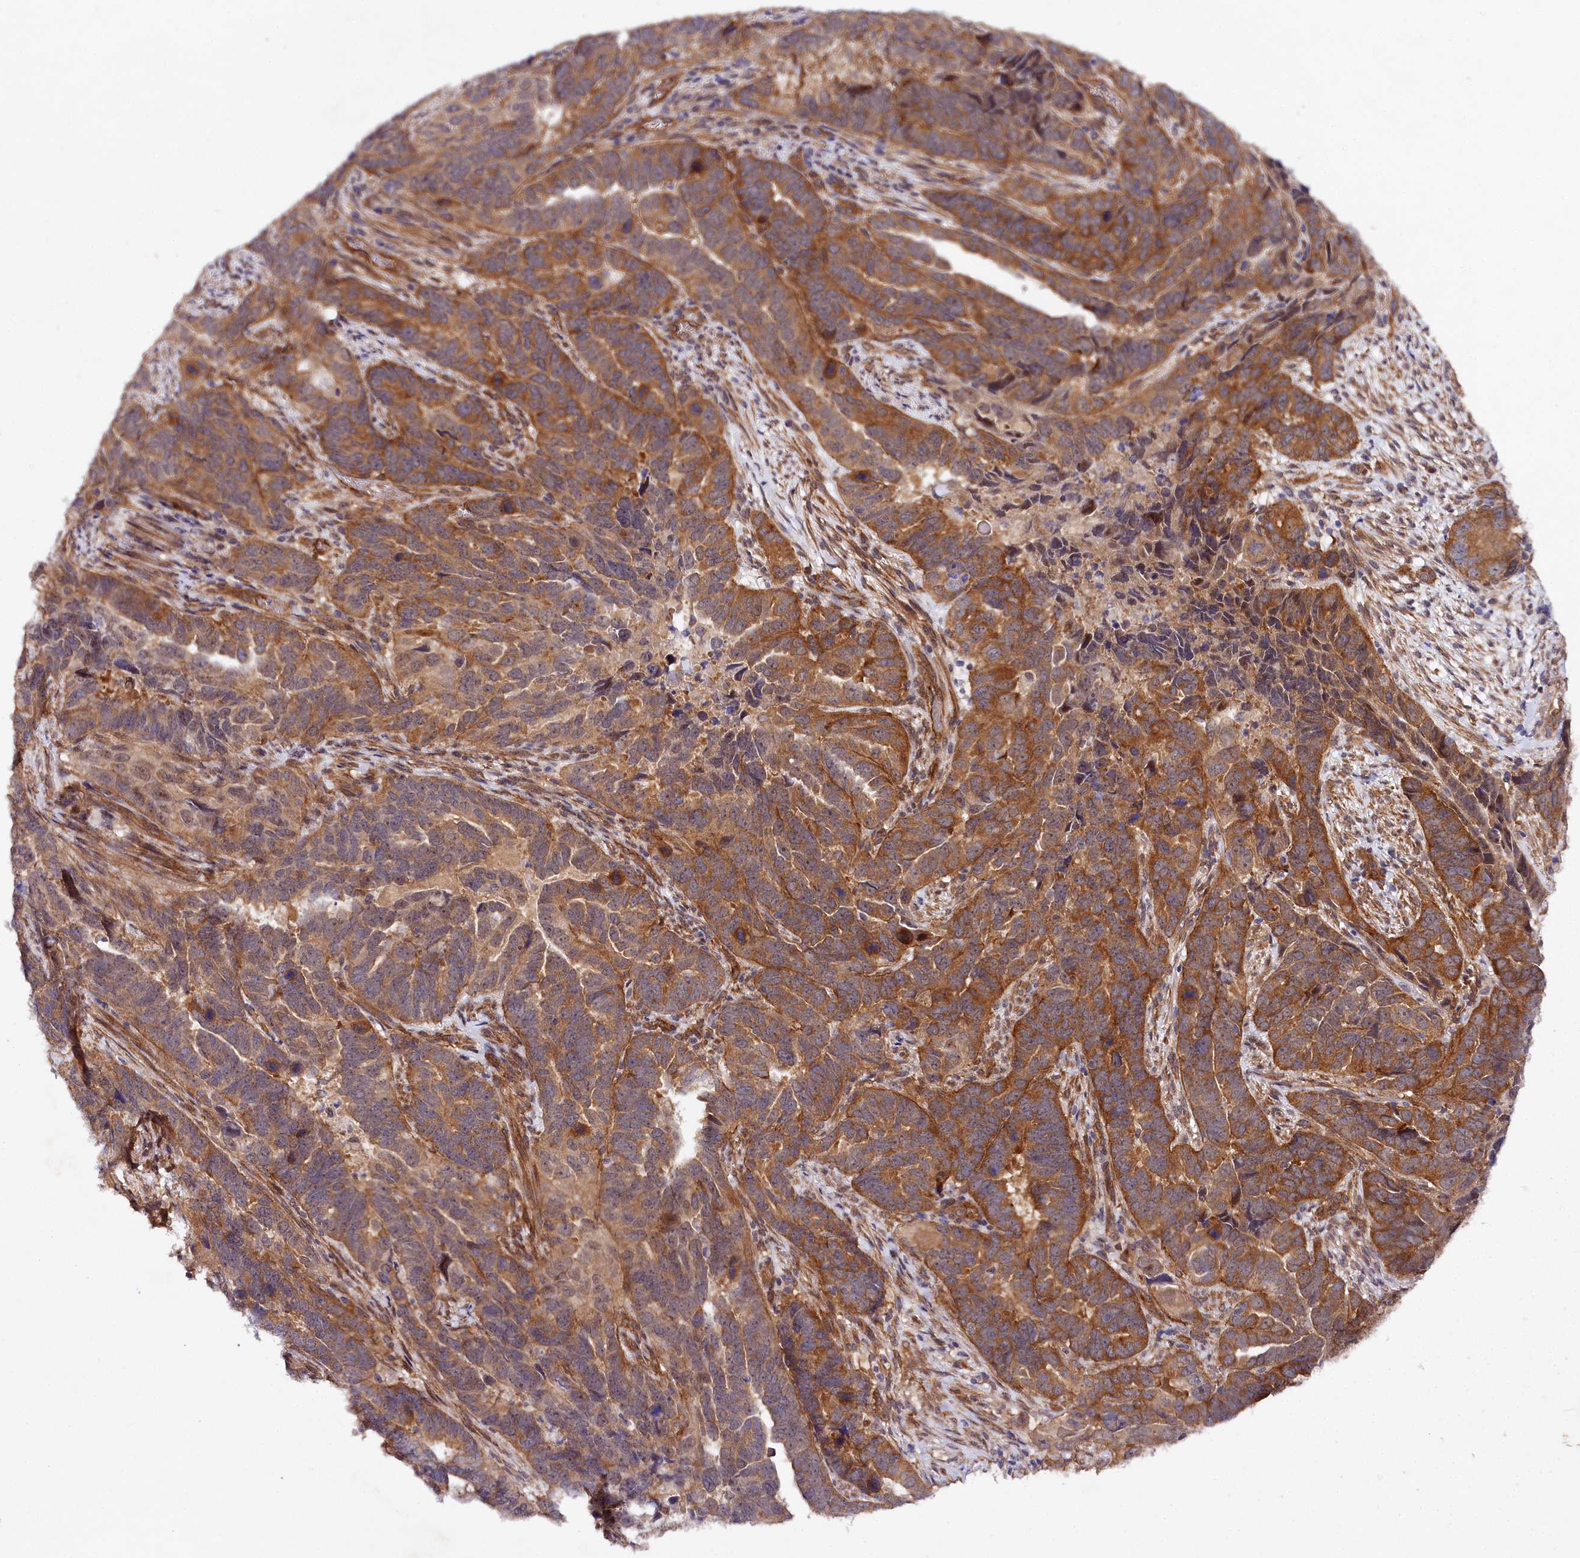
{"staining": {"intensity": "strong", "quantity": "25%-75%", "location": "cytoplasmic/membranous"}, "tissue": "endometrial cancer", "cell_type": "Tumor cells", "image_type": "cancer", "snomed": [{"axis": "morphology", "description": "Adenocarcinoma, NOS"}, {"axis": "topography", "description": "Endometrium"}], "caption": "A histopathology image of endometrial cancer (adenocarcinoma) stained for a protein shows strong cytoplasmic/membranous brown staining in tumor cells.", "gene": "PHLDB1", "patient": {"sex": "female", "age": 65}}